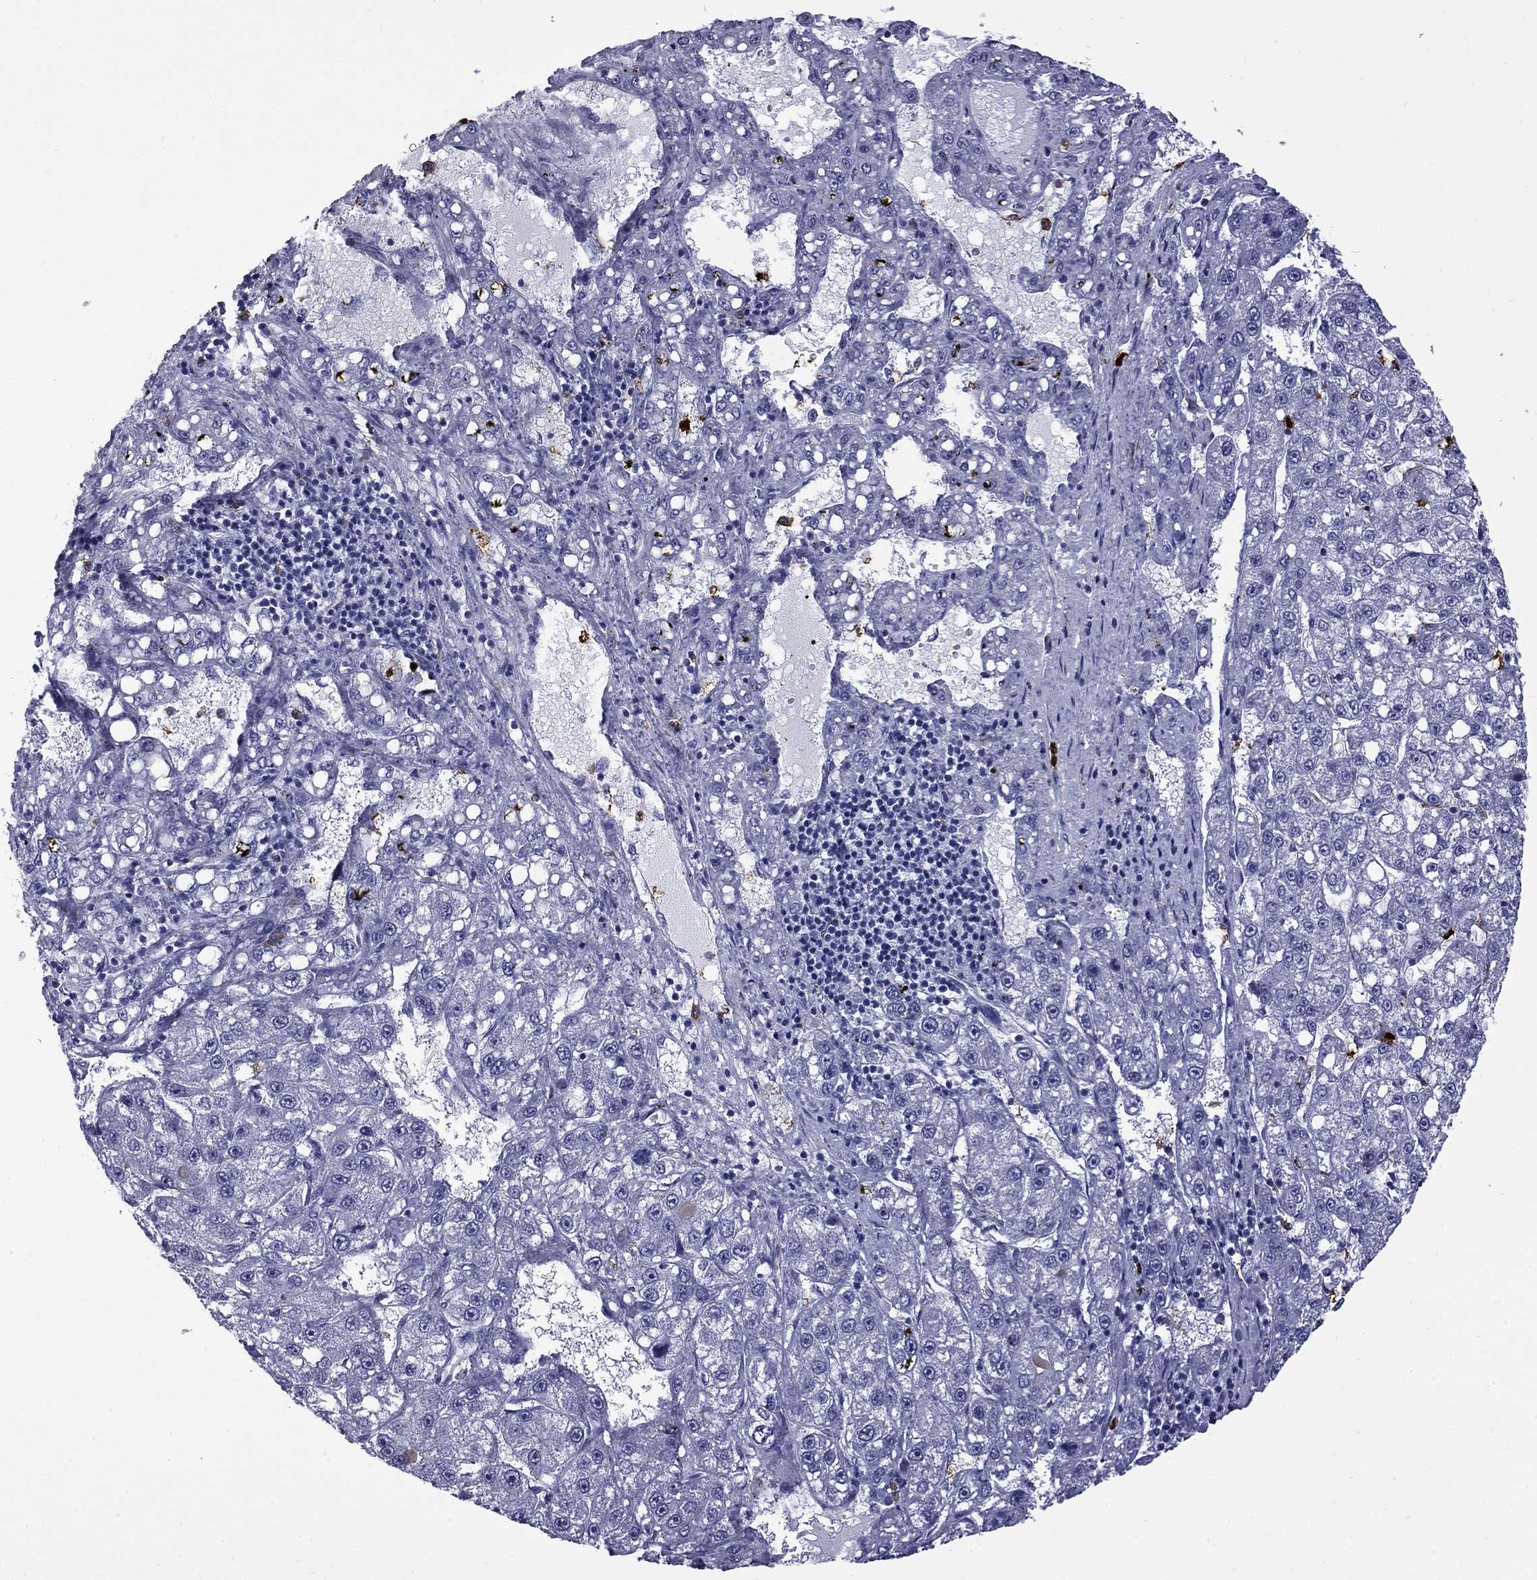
{"staining": {"intensity": "negative", "quantity": "none", "location": "none"}, "tissue": "liver cancer", "cell_type": "Tumor cells", "image_type": "cancer", "snomed": [{"axis": "morphology", "description": "Carcinoma, Hepatocellular, NOS"}, {"axis": "topography", "description": "Liver"}], "caption": "High power microscopy photomicrograph of an immunohistochemistry (IHC) micrograph of hepatocellular carcinoma (liver), revealing no significant staining in tumor cells.", "gene": "TRIM29", "patient": {"sex": "female", "age": 65}}